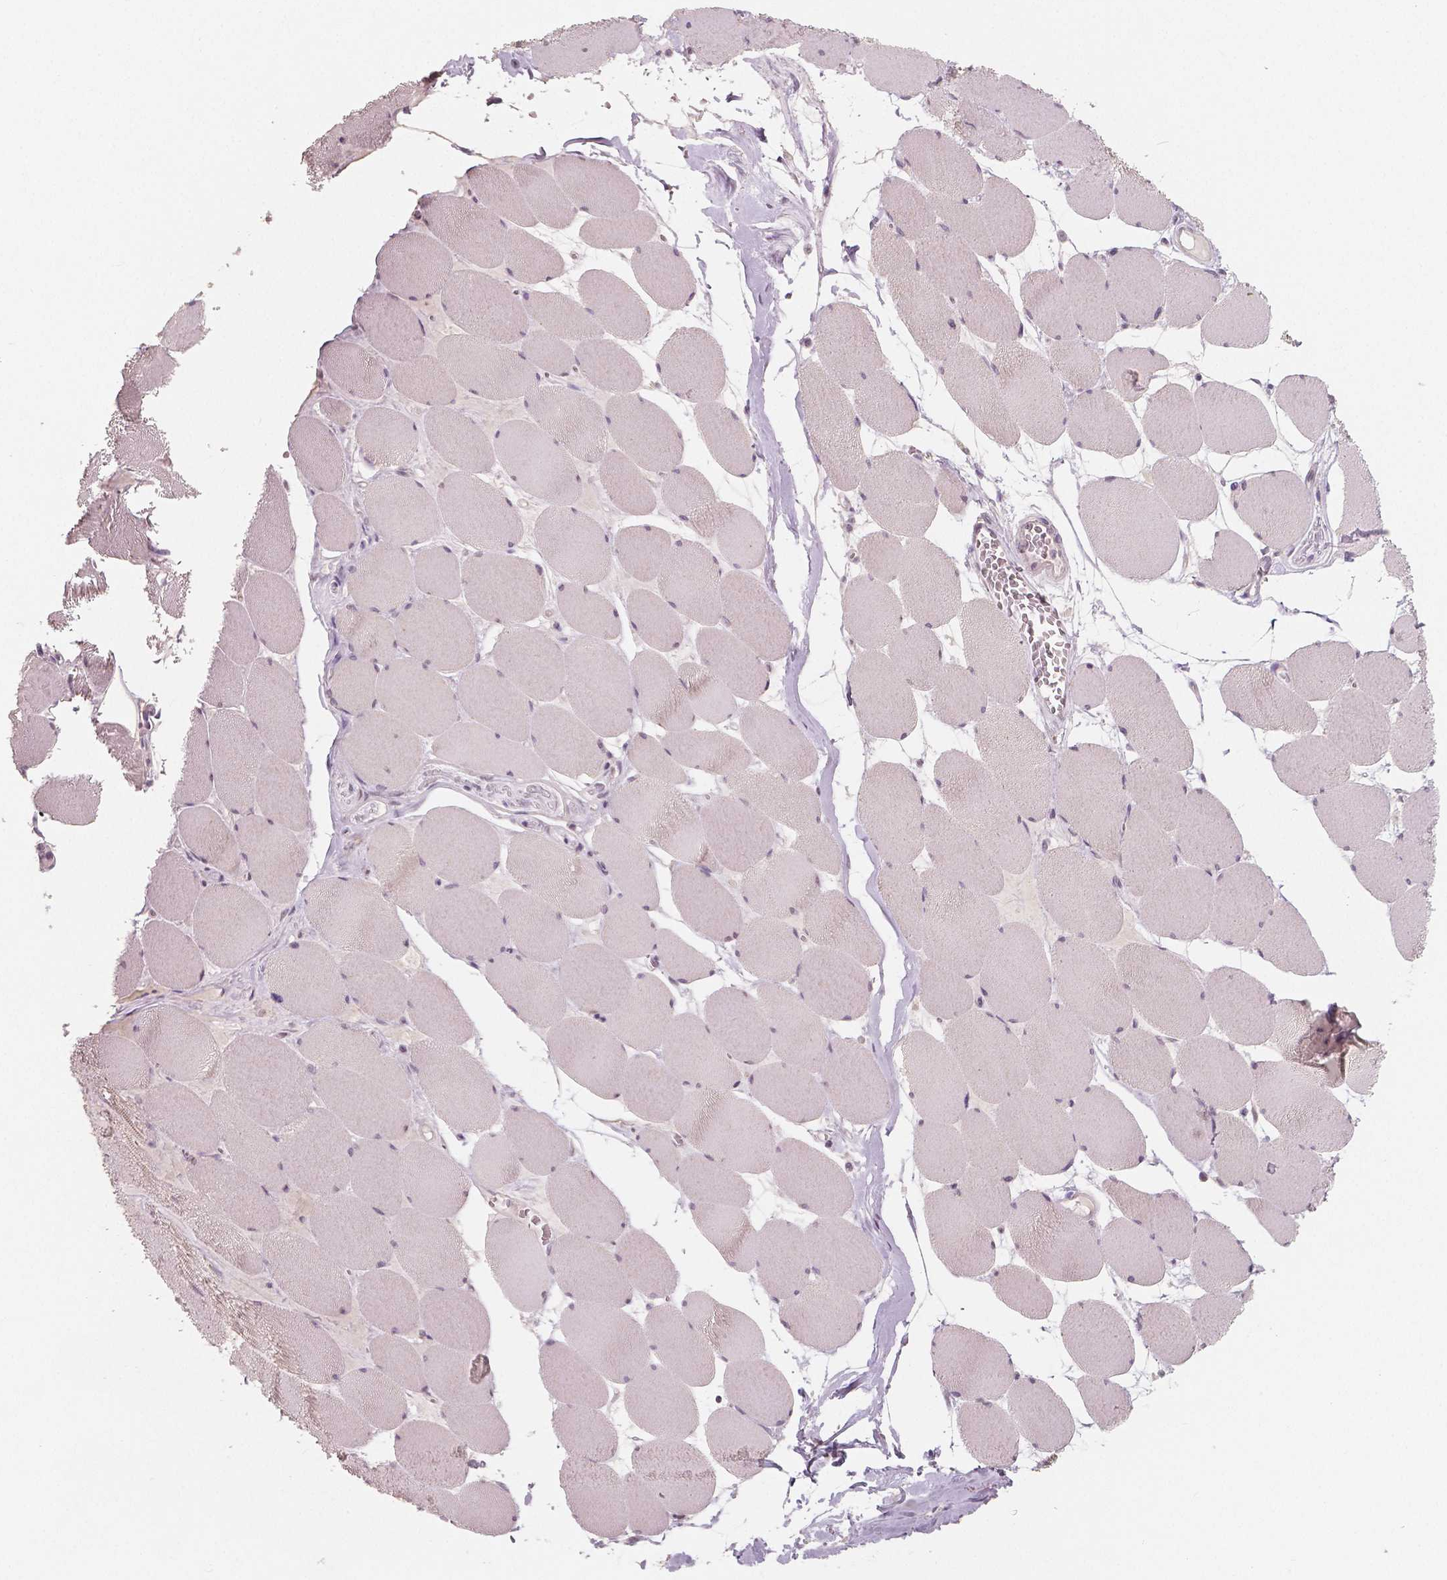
{"staining": {"intensity": "weak", "quantity": "<25%", "location": "cytoplasmic/membranous"}, "tissue": "skeletal muscle", "cell_type": "Myocytes", "image_type": "normal", "snomed": [{"axis": "morphology", "description": "Normal tissue, NOS"}, {"axis": "topography", "description": "Skeletal muscle"}], "caption": "Immunohistochemical staining of normal human skeletal muscle exhibits no significant expression in myocytes. (Brightfield microscopy of DAB immunohistochemistry at high magnification).", "gene": "RNASE7", "patient": {"sex": "female", "age": 75}}